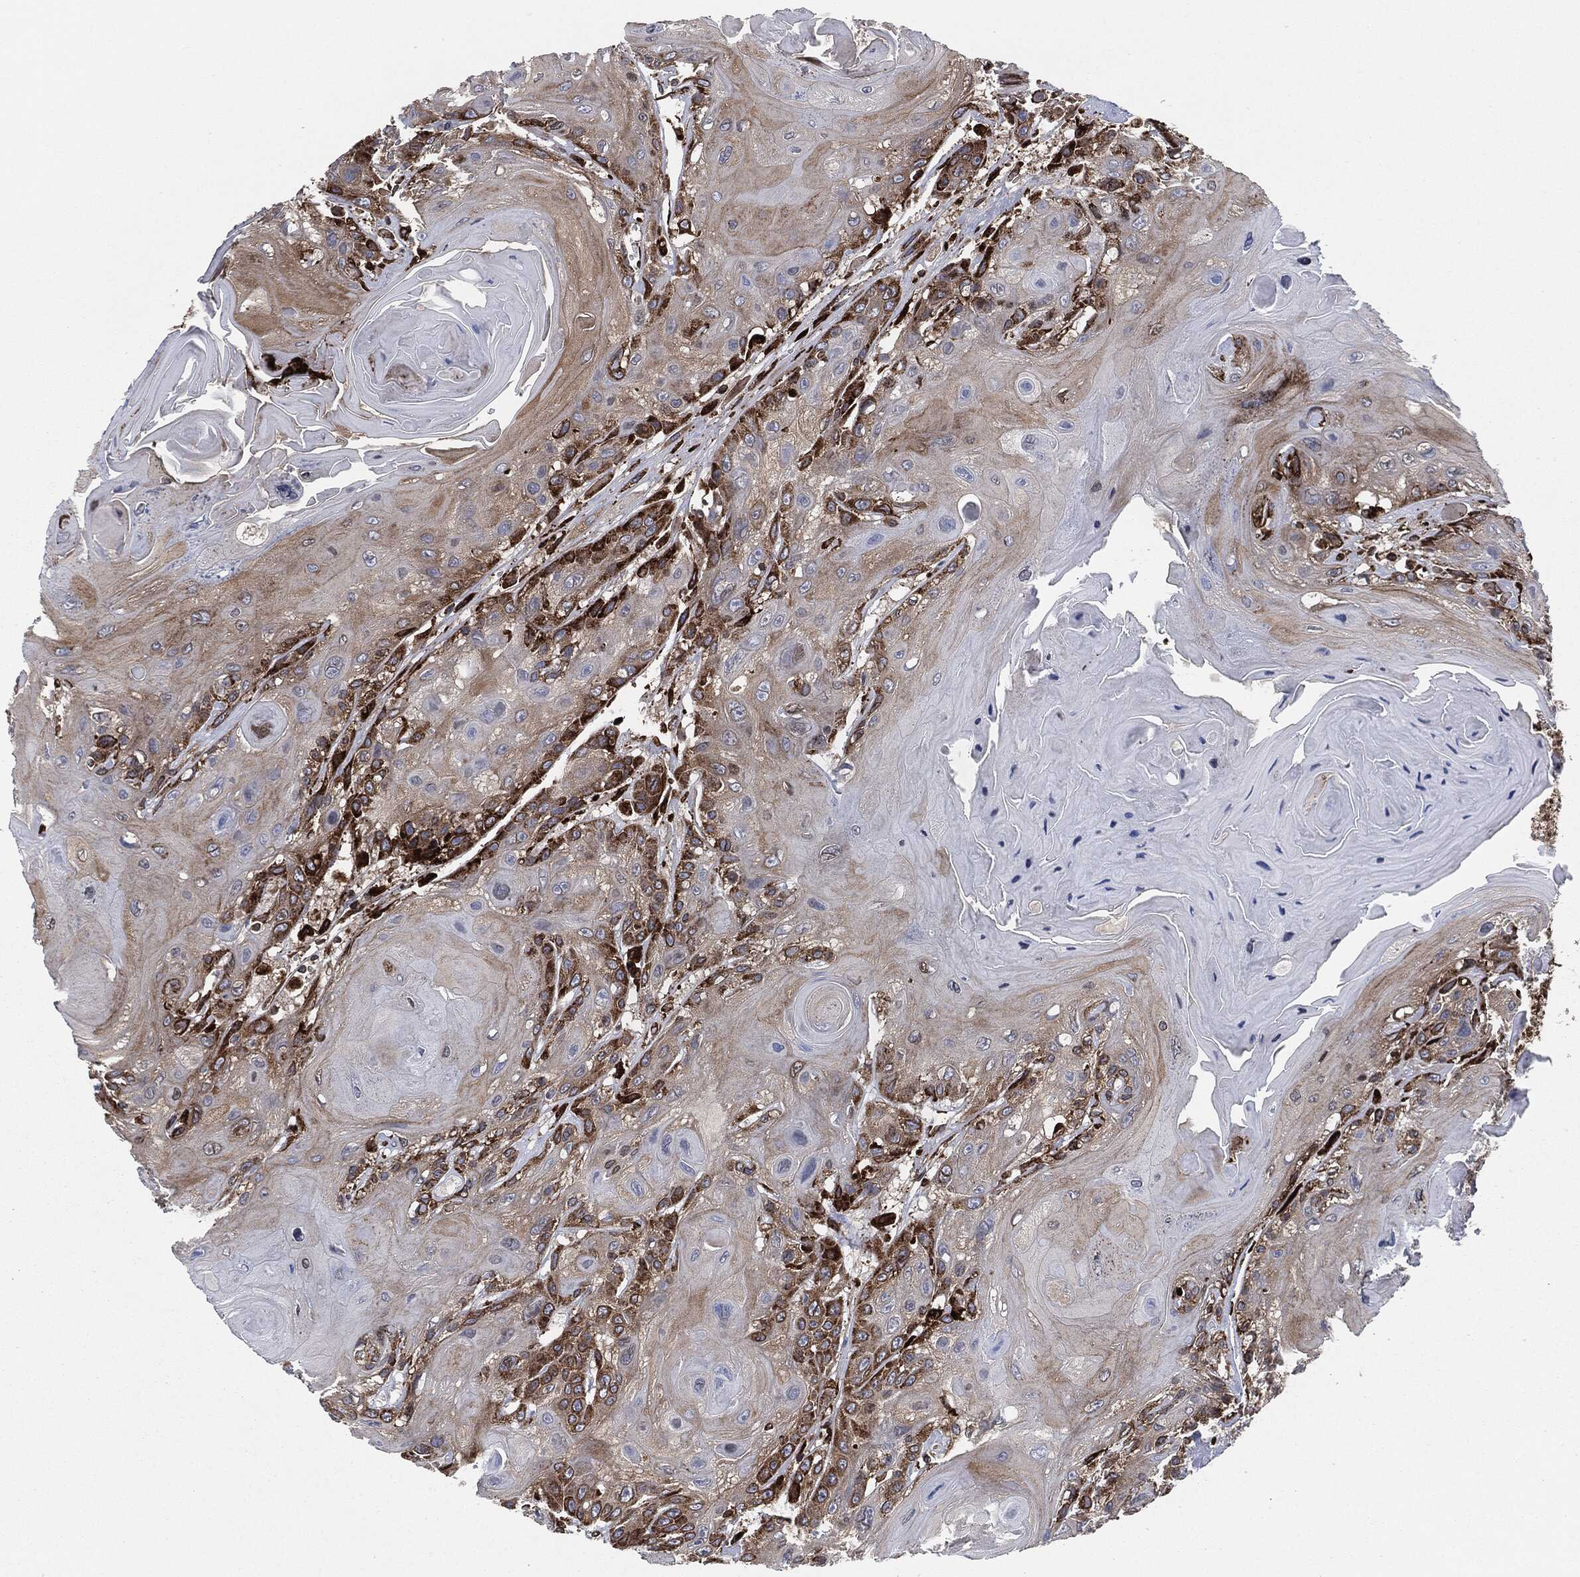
{"staining": {"intensity": "strong", "quantity": "<25%", "location": "cytoplasmic/membranous"}, "tissue": "head and neck cancer", "cell_type": "Tumor cells", "image_type": "cancer", "snomed": [{"axis": "morphology", "description": "Squamous cell carcinoma, NOS"}, {"axis": "topography", "description": "Head-Neck"}], "caption": "Protein staining by IHC exhibits strong cytoplasmic/membranous staining in approximately <25% of tumor cells in head and neck squamous cell carcinoma.", "gene": "CALR", "patient": {"sex": "female", "age": 59}}